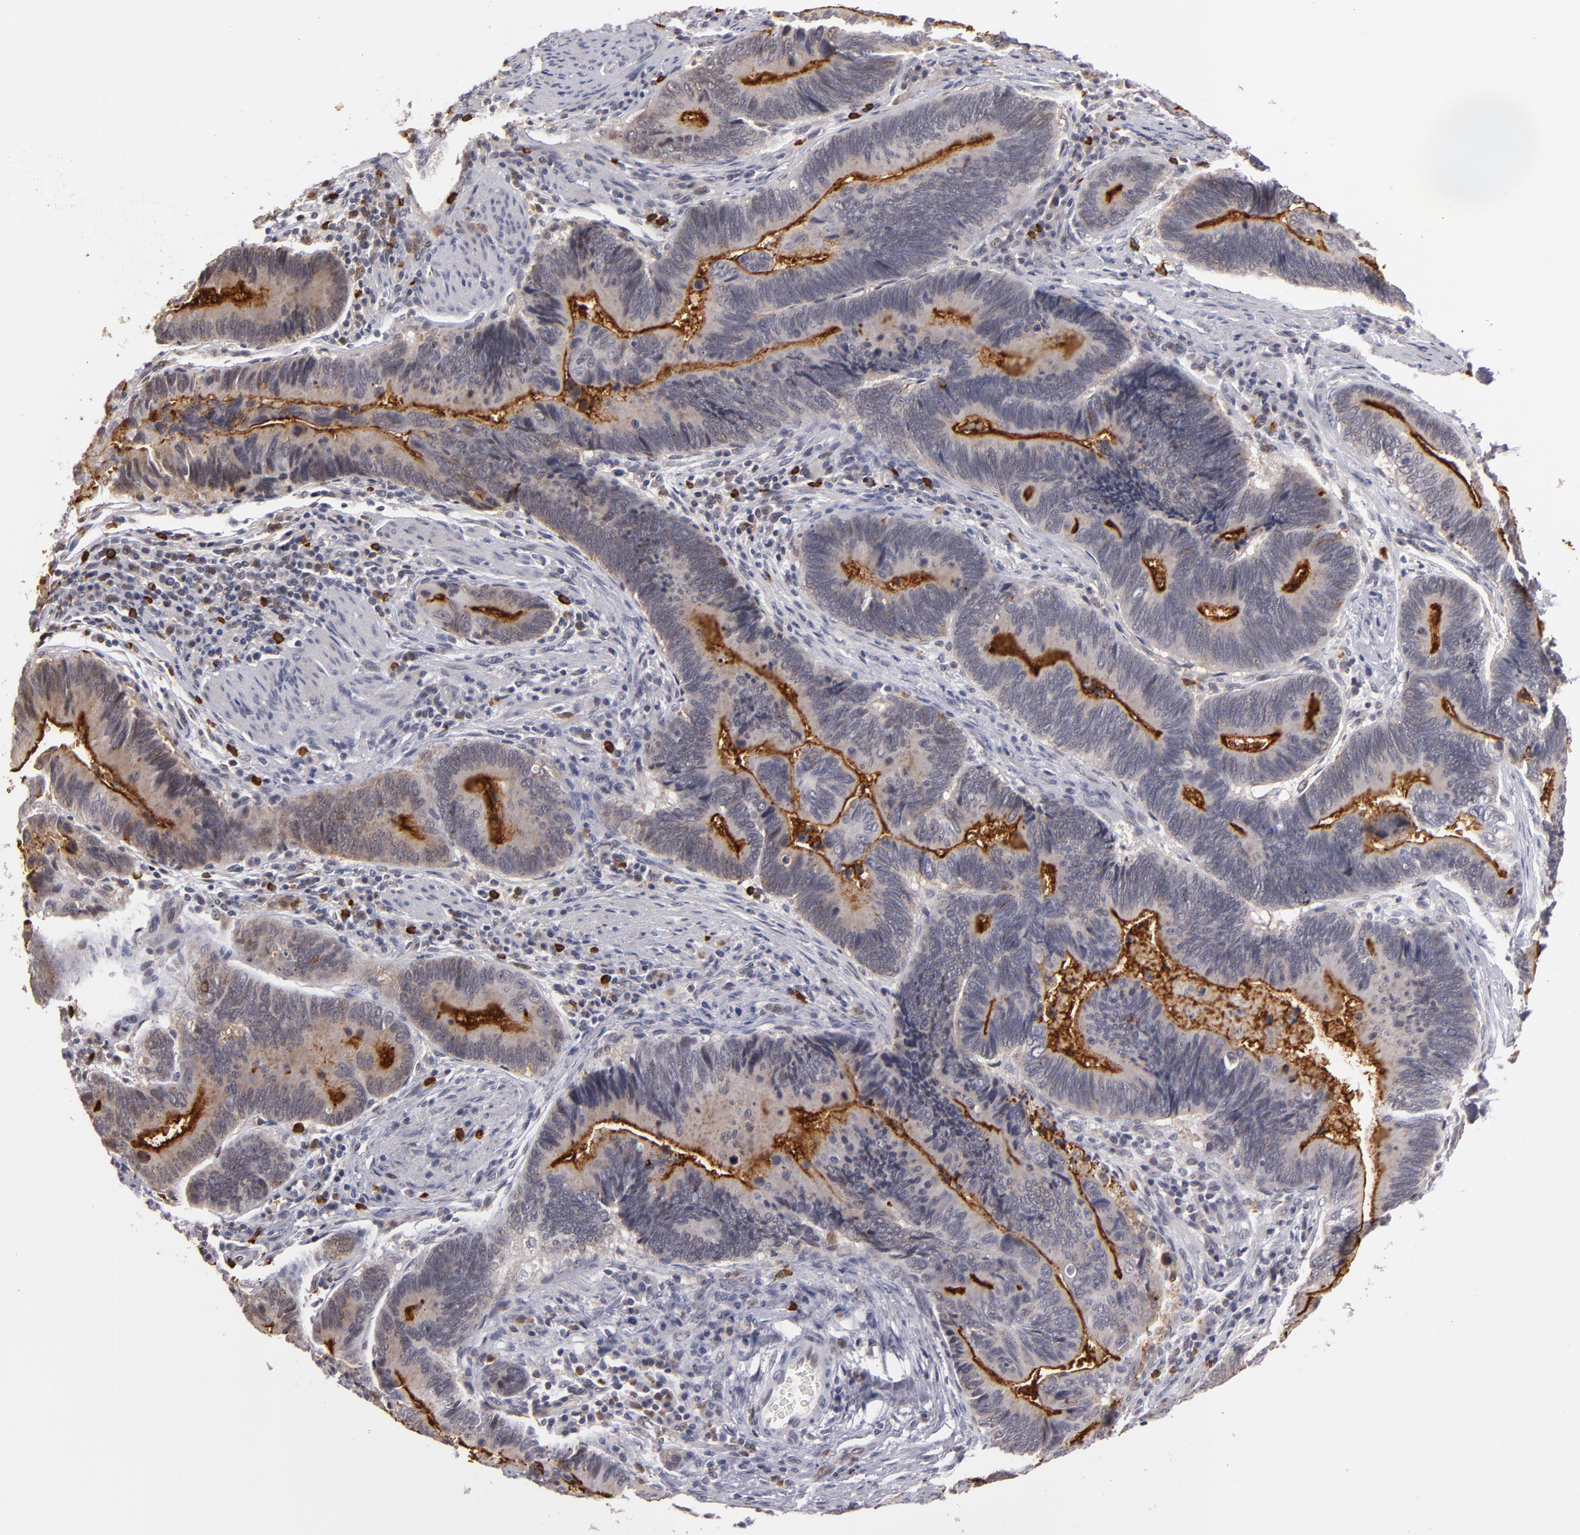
{"staining": {"intensity": "moderate", "quantity": ">75%", "location": "cytoplasmic/membranous"}, "tissue": "pancreatic cancer", "cell_type": "Tumor cells", "image_type": "cancer", "snomed": [{"axis": "morphology", "description": "Adenocarcinoma, NOS"}, {"axis": "topography", "description": "Pancreas"}], "caption": "A brown stain highlights moderate cytoplasmic/membranous staining of a protein in human pancreatic cancer tumor cells. (Brightfield microscopy of DAB IHC at high magnification).", "gene": "STX3", "patient": {"sex": "female", "age": 70}}